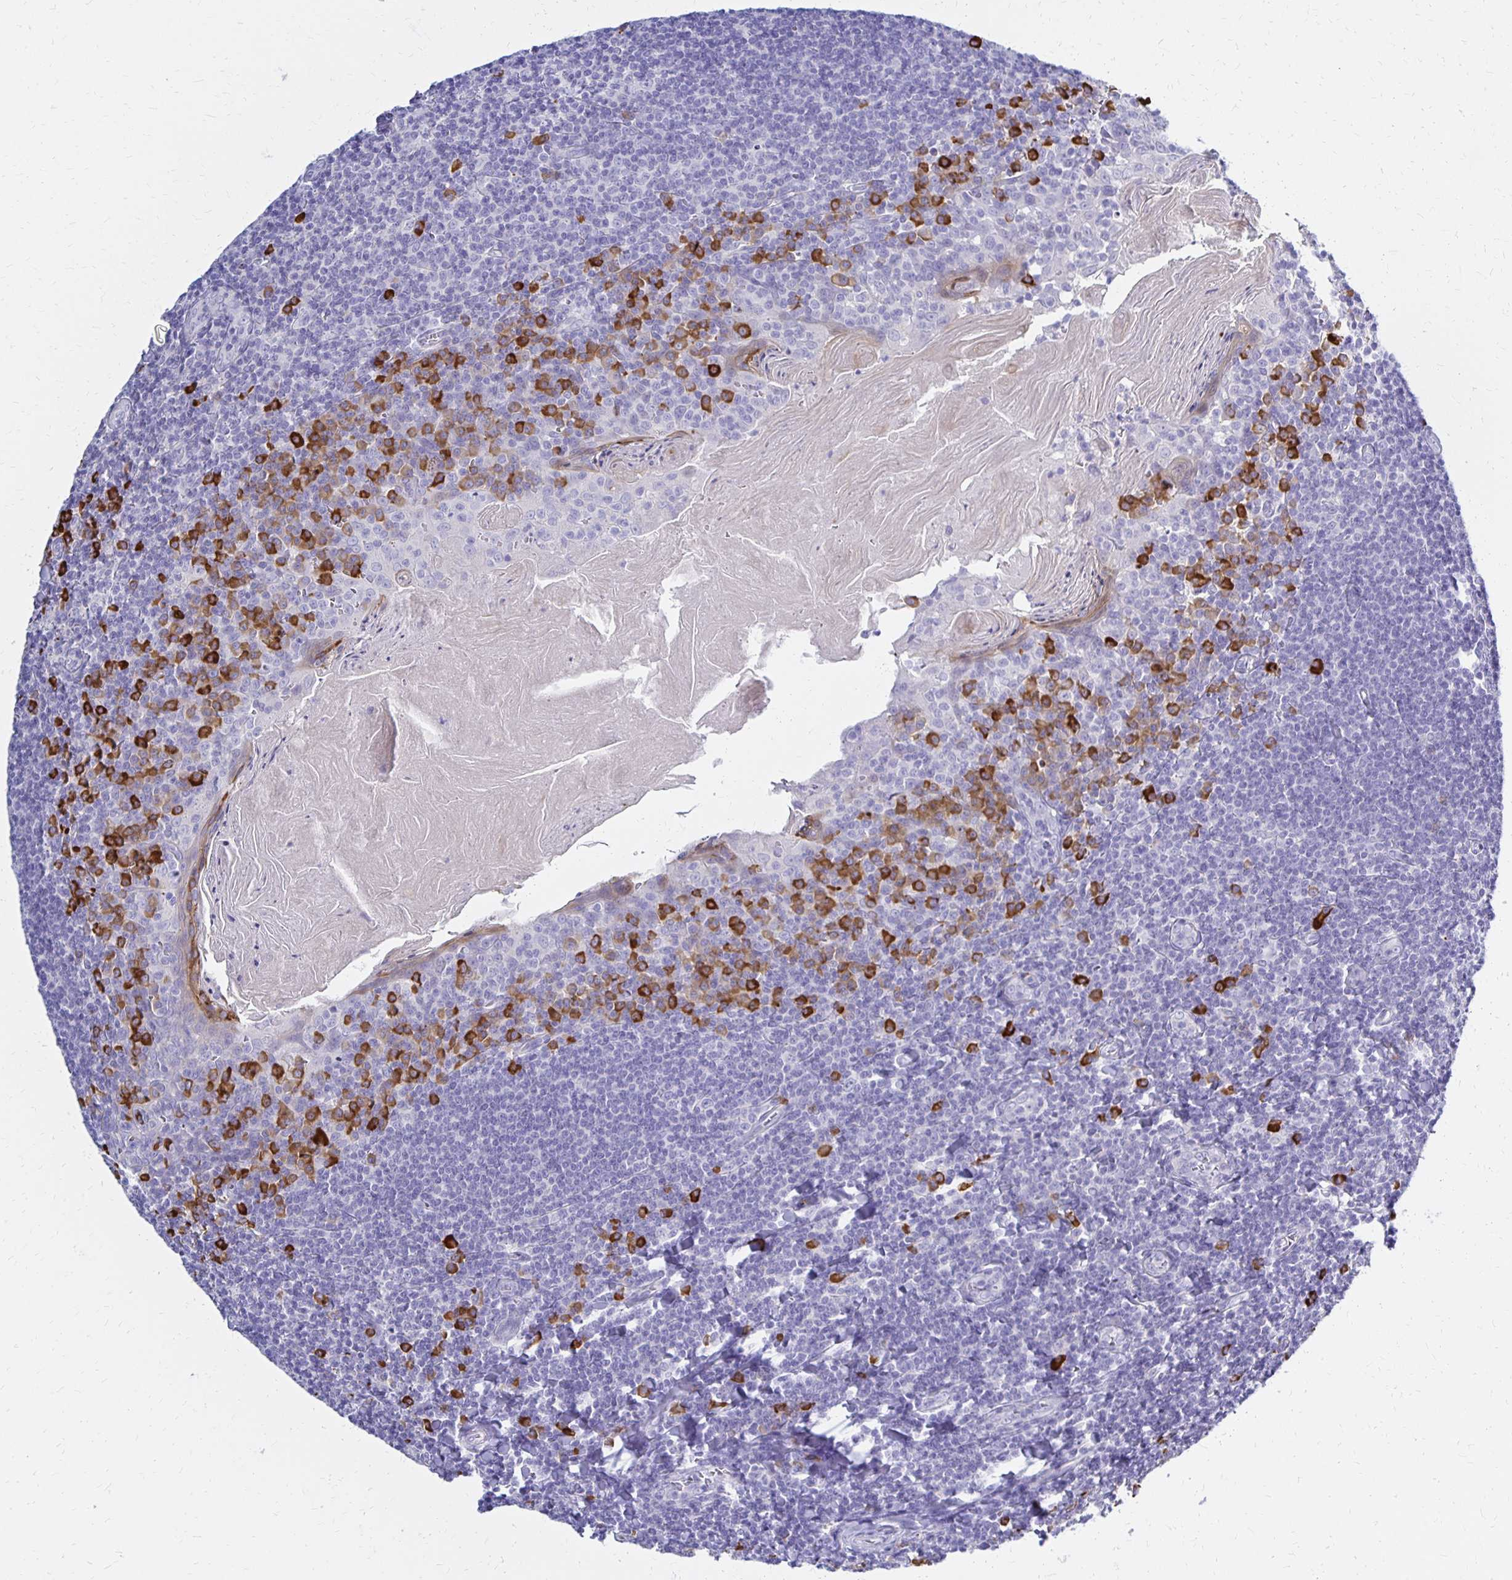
{"staining": {"intensity": "strong", "quantity": "<25%", "location": "cytoplasmic/membranous"}, "tissue": "tonsil", "cell_type": "Non-germinal center cells", "image_type": "normal", "snomed": [{"axis": "morphology", "description": "Normal tissue, NOS"}, {"axis": "topography", "description": "Tonsil"}], "caption": "IHC of normal tonsil shows medium levels of strong cytoplasmic/membranous staining in approximately <25% of non-germinal center cells. (IHC, brightfield microscopy, high magnification).", "gene": "FNTB", "patient": {"sex": "male", "age": 27}}